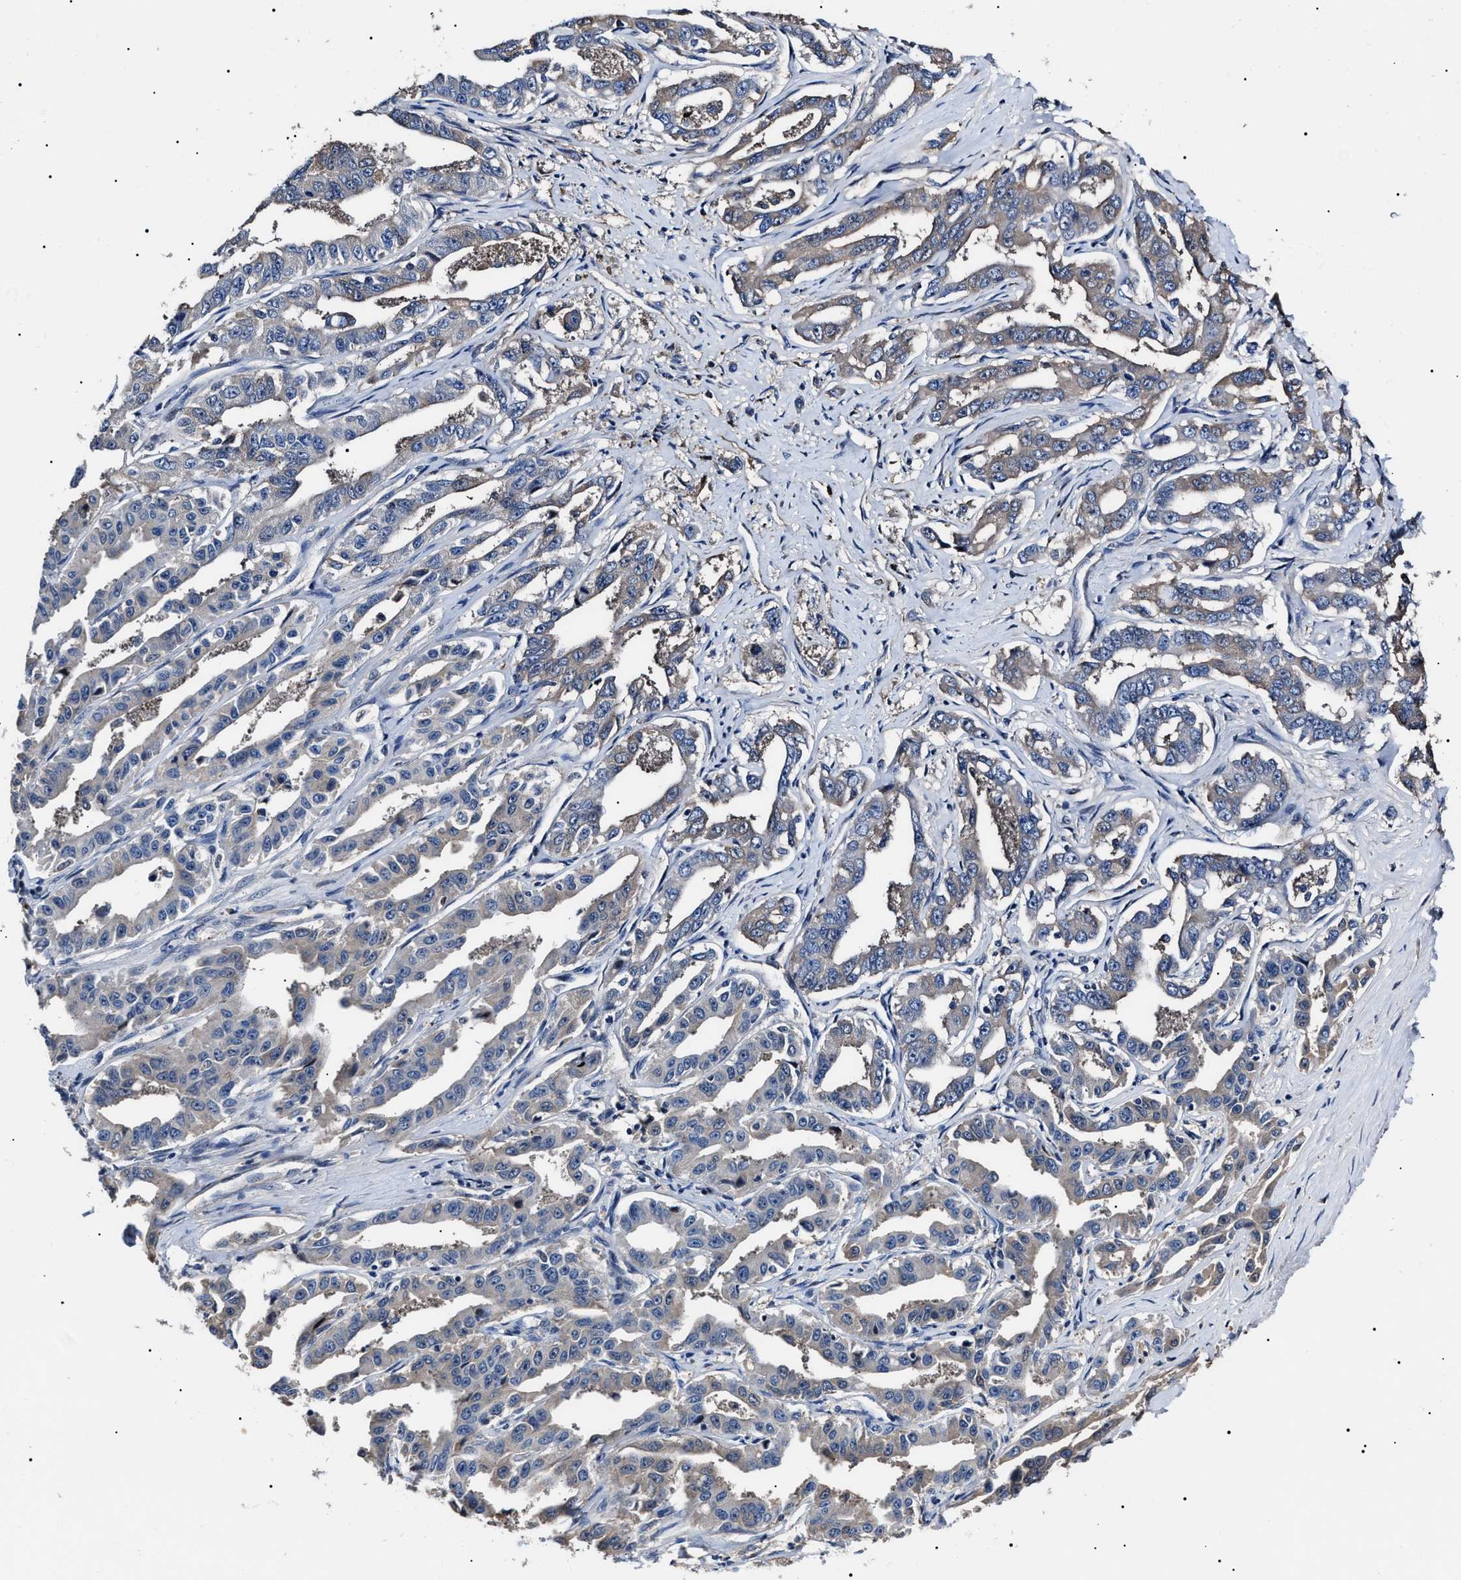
{"staining": {"intensity": "weak", "quantity": "25%-75%", "location": "cytoplasmic/membranous"}, "tissue": "liver cancer", "cell_type": "Tumor cells", "image_type": "cancer", "snomed": [{"axis": "morphology", "description": "Cholangiocarcinoma"}, {"axis": "topography", "description": "Liver"}], "caption": "Brown immunohistochemical staining in human liver cancer (cholangiocarcinoma) reveals weak cytoplasmic/membranous positivity in approximately 25%-75% of tumor cells. (brown staining indicates protein expression, while blue staining denotes nuclei).", "gene": "IFT81", "patient": {"sex": "male", "age": 59}}